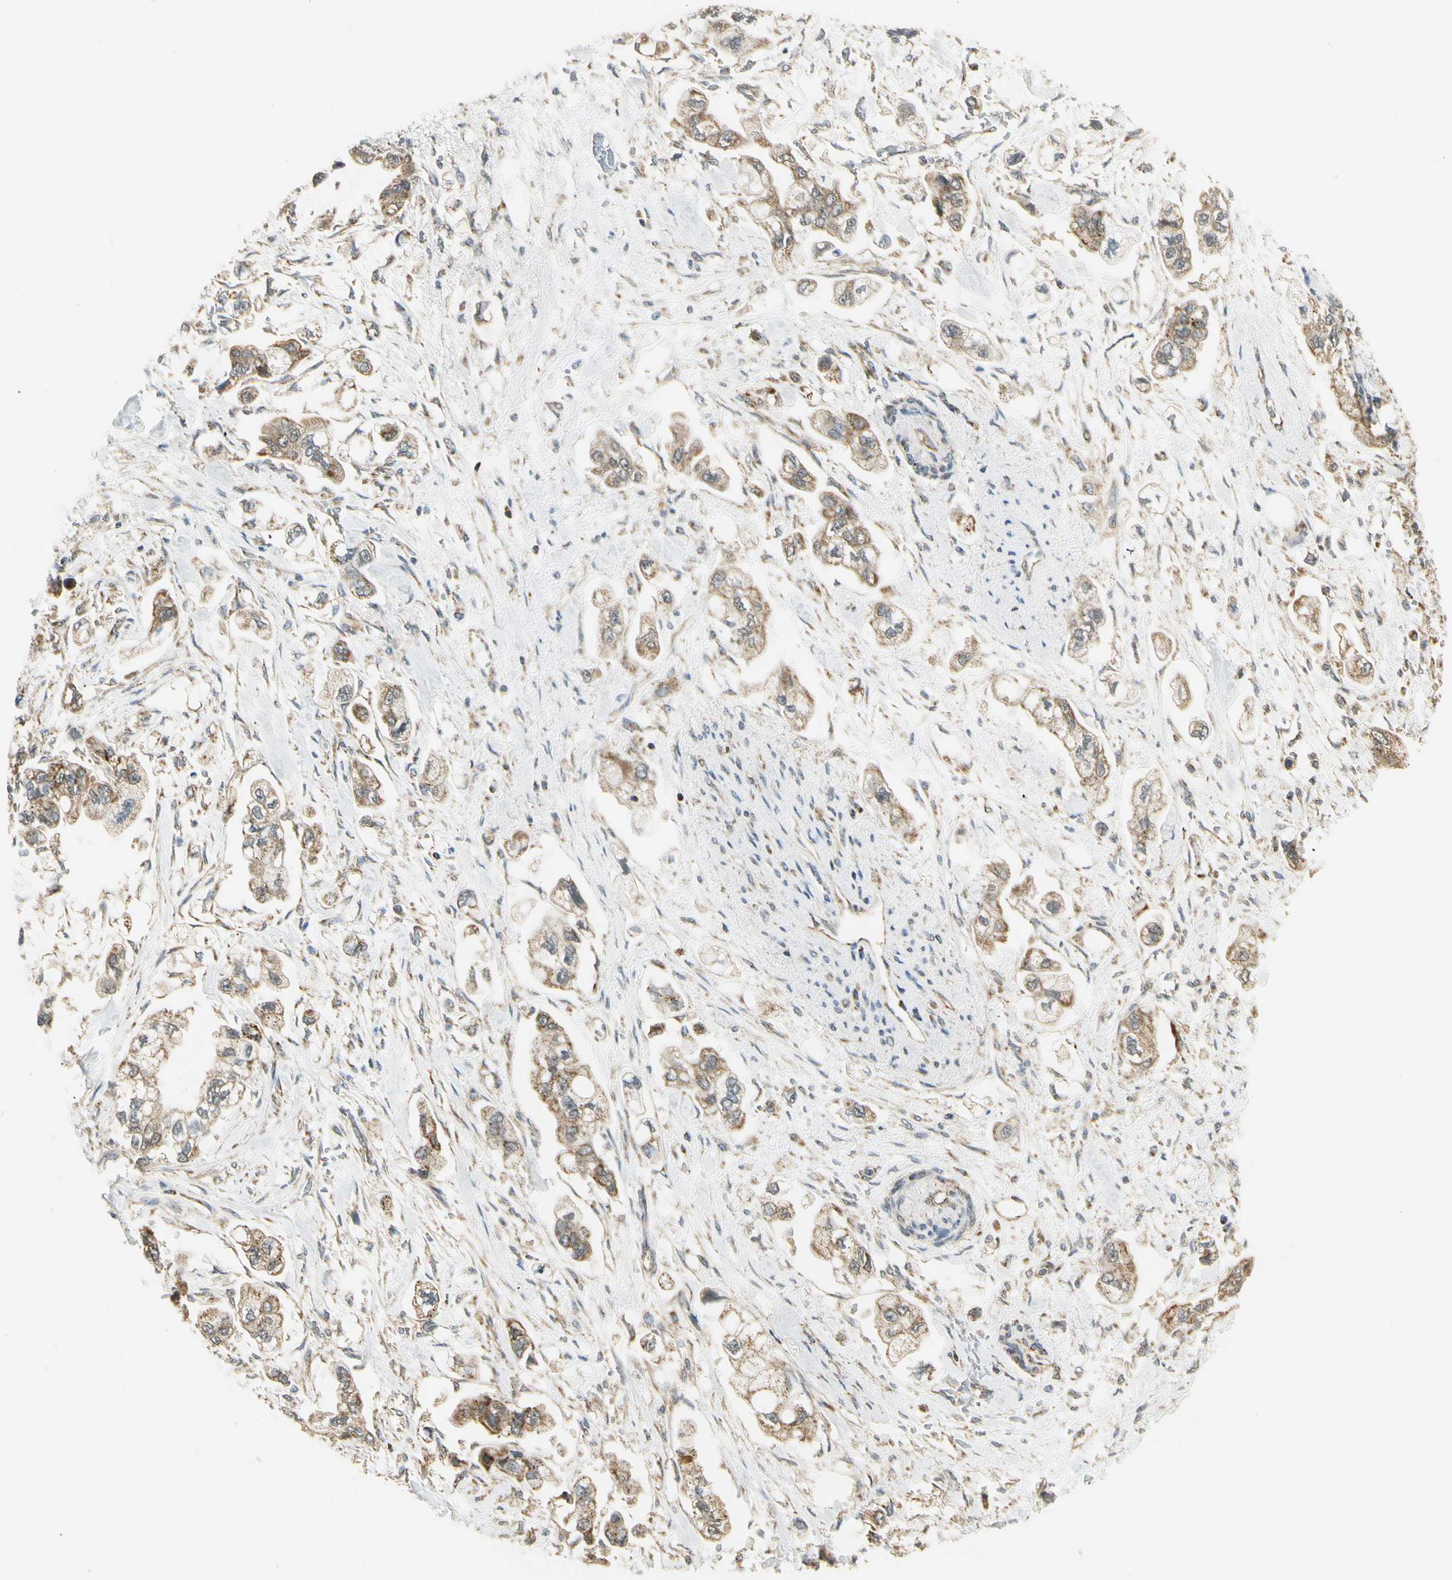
{"staining": {"intensity": "moderate", "quantity": "25%-75%", "location": "cytoplasmic/membranous"}, "tissue": "stomach cancer", "cell_type": "Tumor cells", "image_type": "cancer", "snomed": [{"axis": "morphology", "description": "Adenocarcinoma, NOS"}, {"axis": "topography", "description": "Stomach"}], "caption": "Stomach cancer (adenocarcinoma) stained with a protein marker reveals moderate staining in tumor cells.", "gene": "EPHB3", "patient": {"sex": "male", "age": 62}}